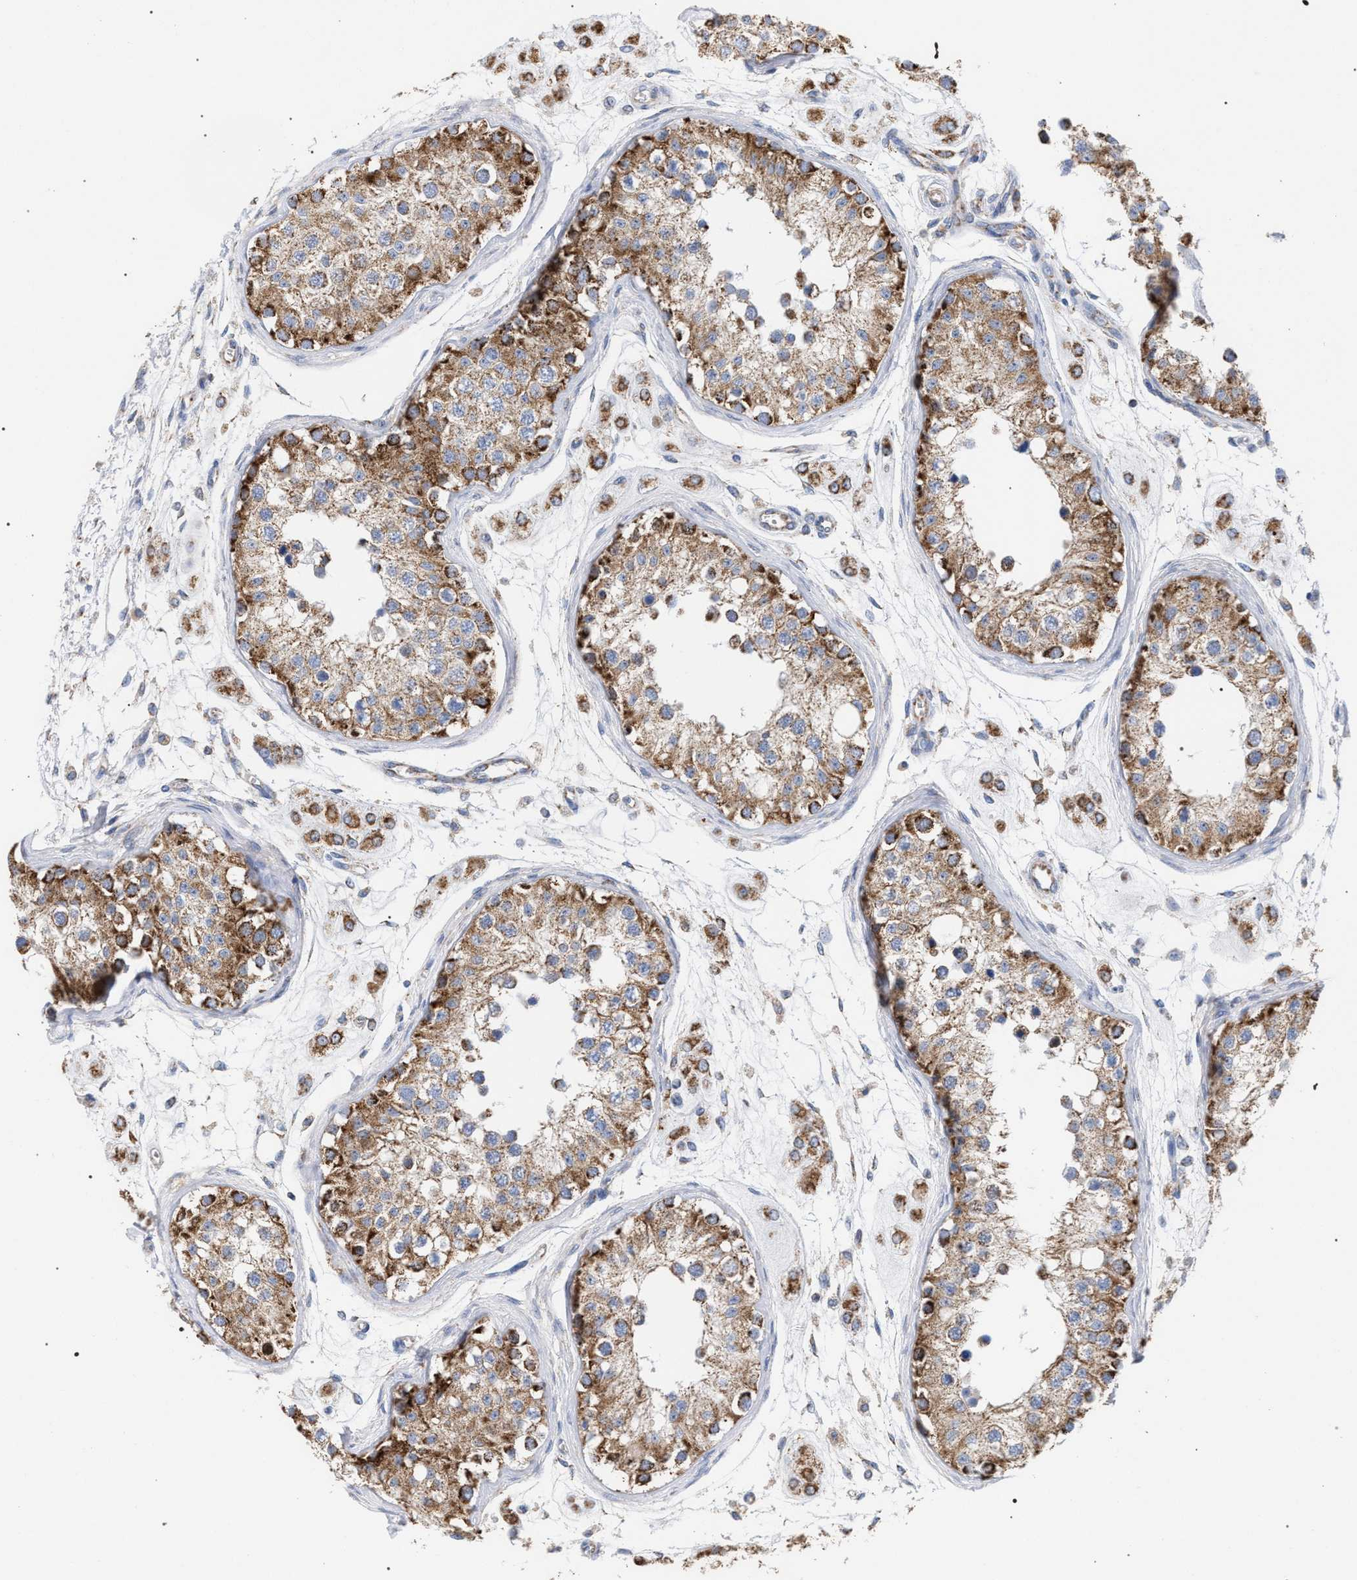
{"staining": {"intensity": "strong", "quantity": ">75%", "location": "cytoplasmic/membranous"}, "tissue": "testis", "cell_type": "Cells in seminiferous ducts", "image_type": "normal", "snomed": [{"axis": "morphology", "description": "Normal tissue, NOS"}, {"axis": "morphology", "description": "Adenocarcinoma, metastatic, NOS"}, {"axis": "topography", "description": "Testis"}], "caption": "The photomicrograph reveals a brown stain indicating the presence of a protein in the cytoplasmic/membranous of cells in seminiferous ducts in testis. (DAB IHC, brown staining for protein, blue staining for nuclei).", "gene": "ECI2", "patient": {"sex": "male", "age": 26}}